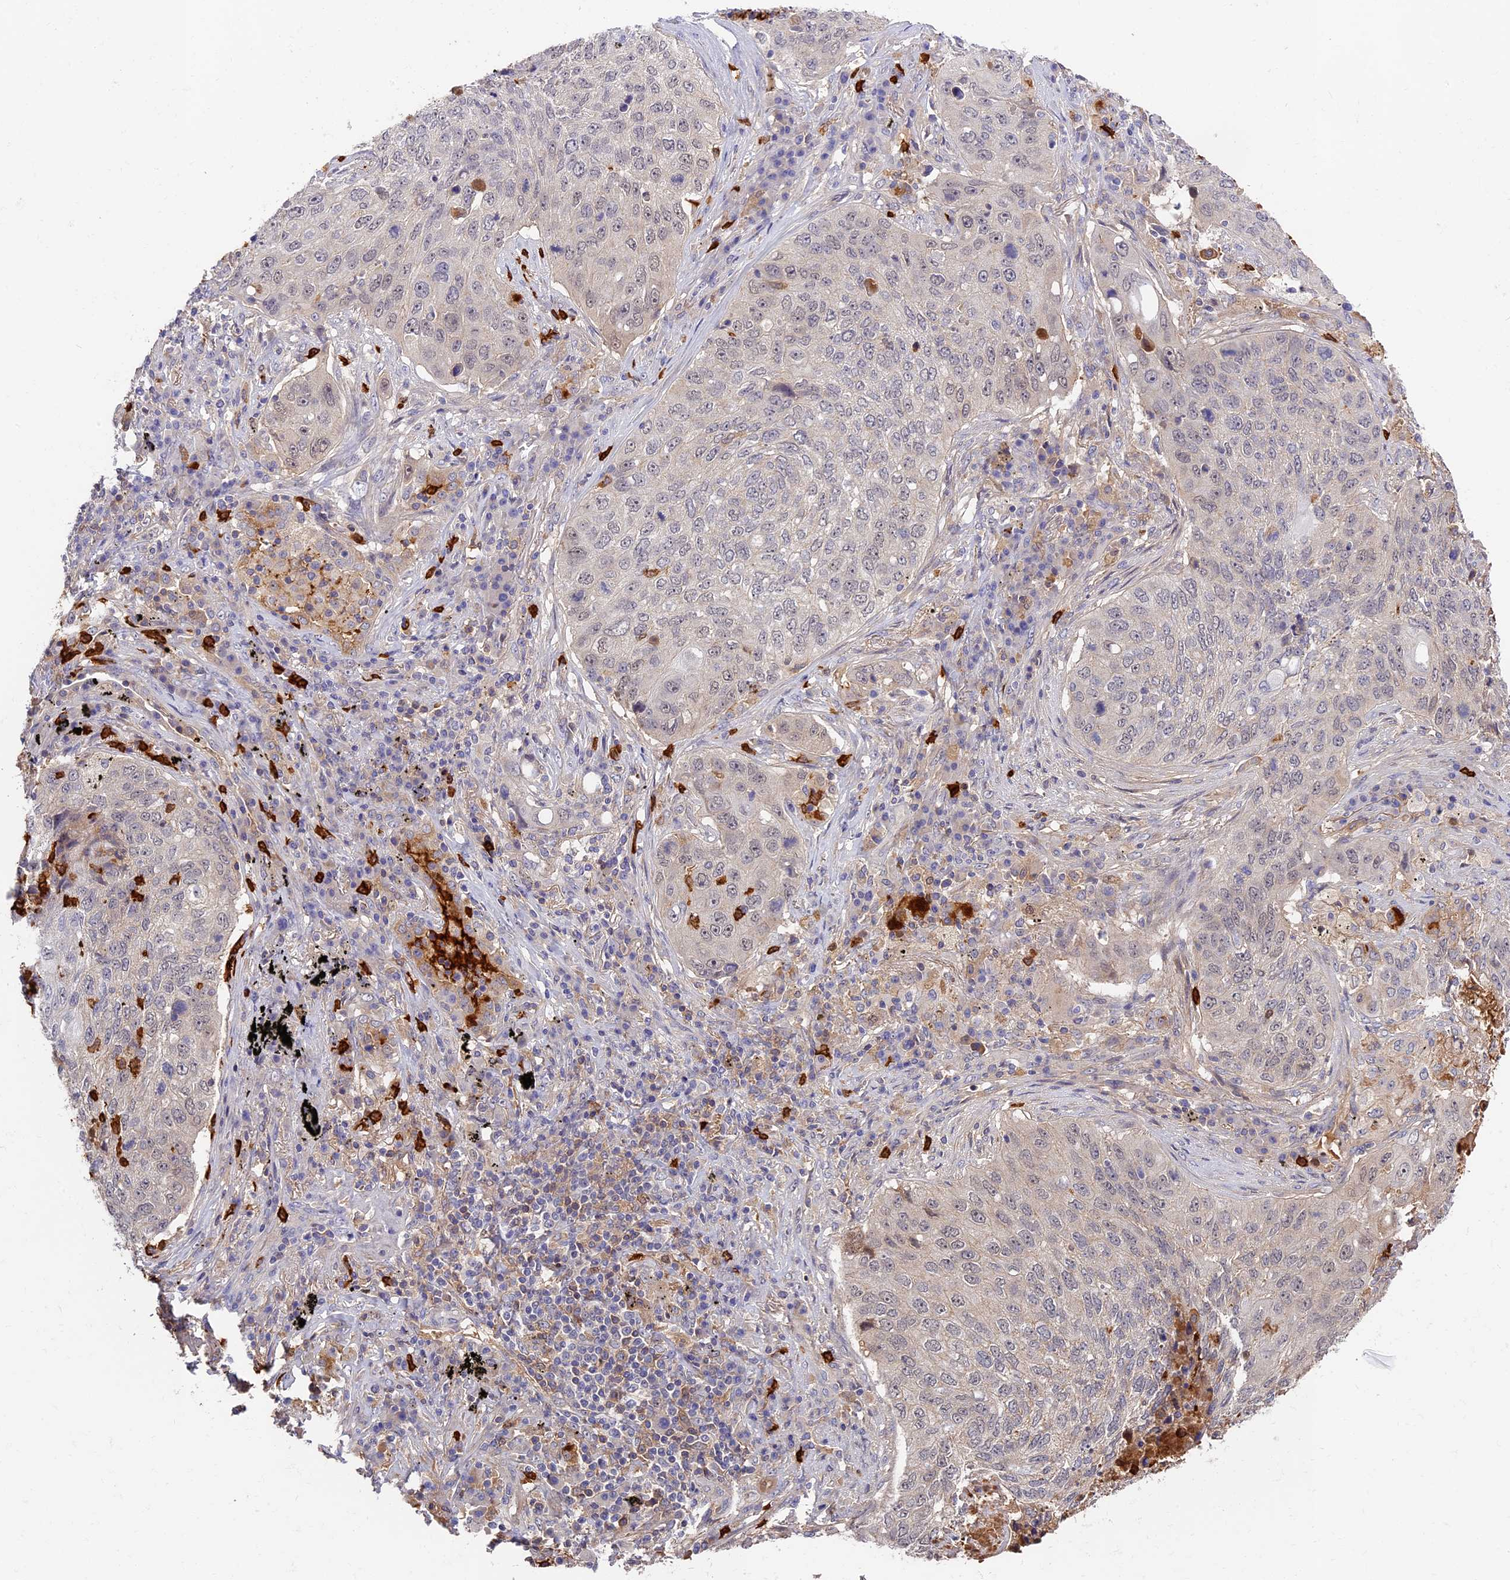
{"staining": {"intensity": "negative", "quantity": "none", "location": "none"}, "tissue": "lung cancer", "cell_type": "Tumor cells", "image_type": "cancer", "snomed": [{"axis": "morphology", "description": "Squamous cell carcinoma, NOS"}, {"axis": "topography", "description": "Lung"}], "caption": "This is an immunohistochemistry image of lung cancer. There is no expression in tumor cells.", "gene": "ADGRD1", "patient": {"sex": "female", "age": 63}}